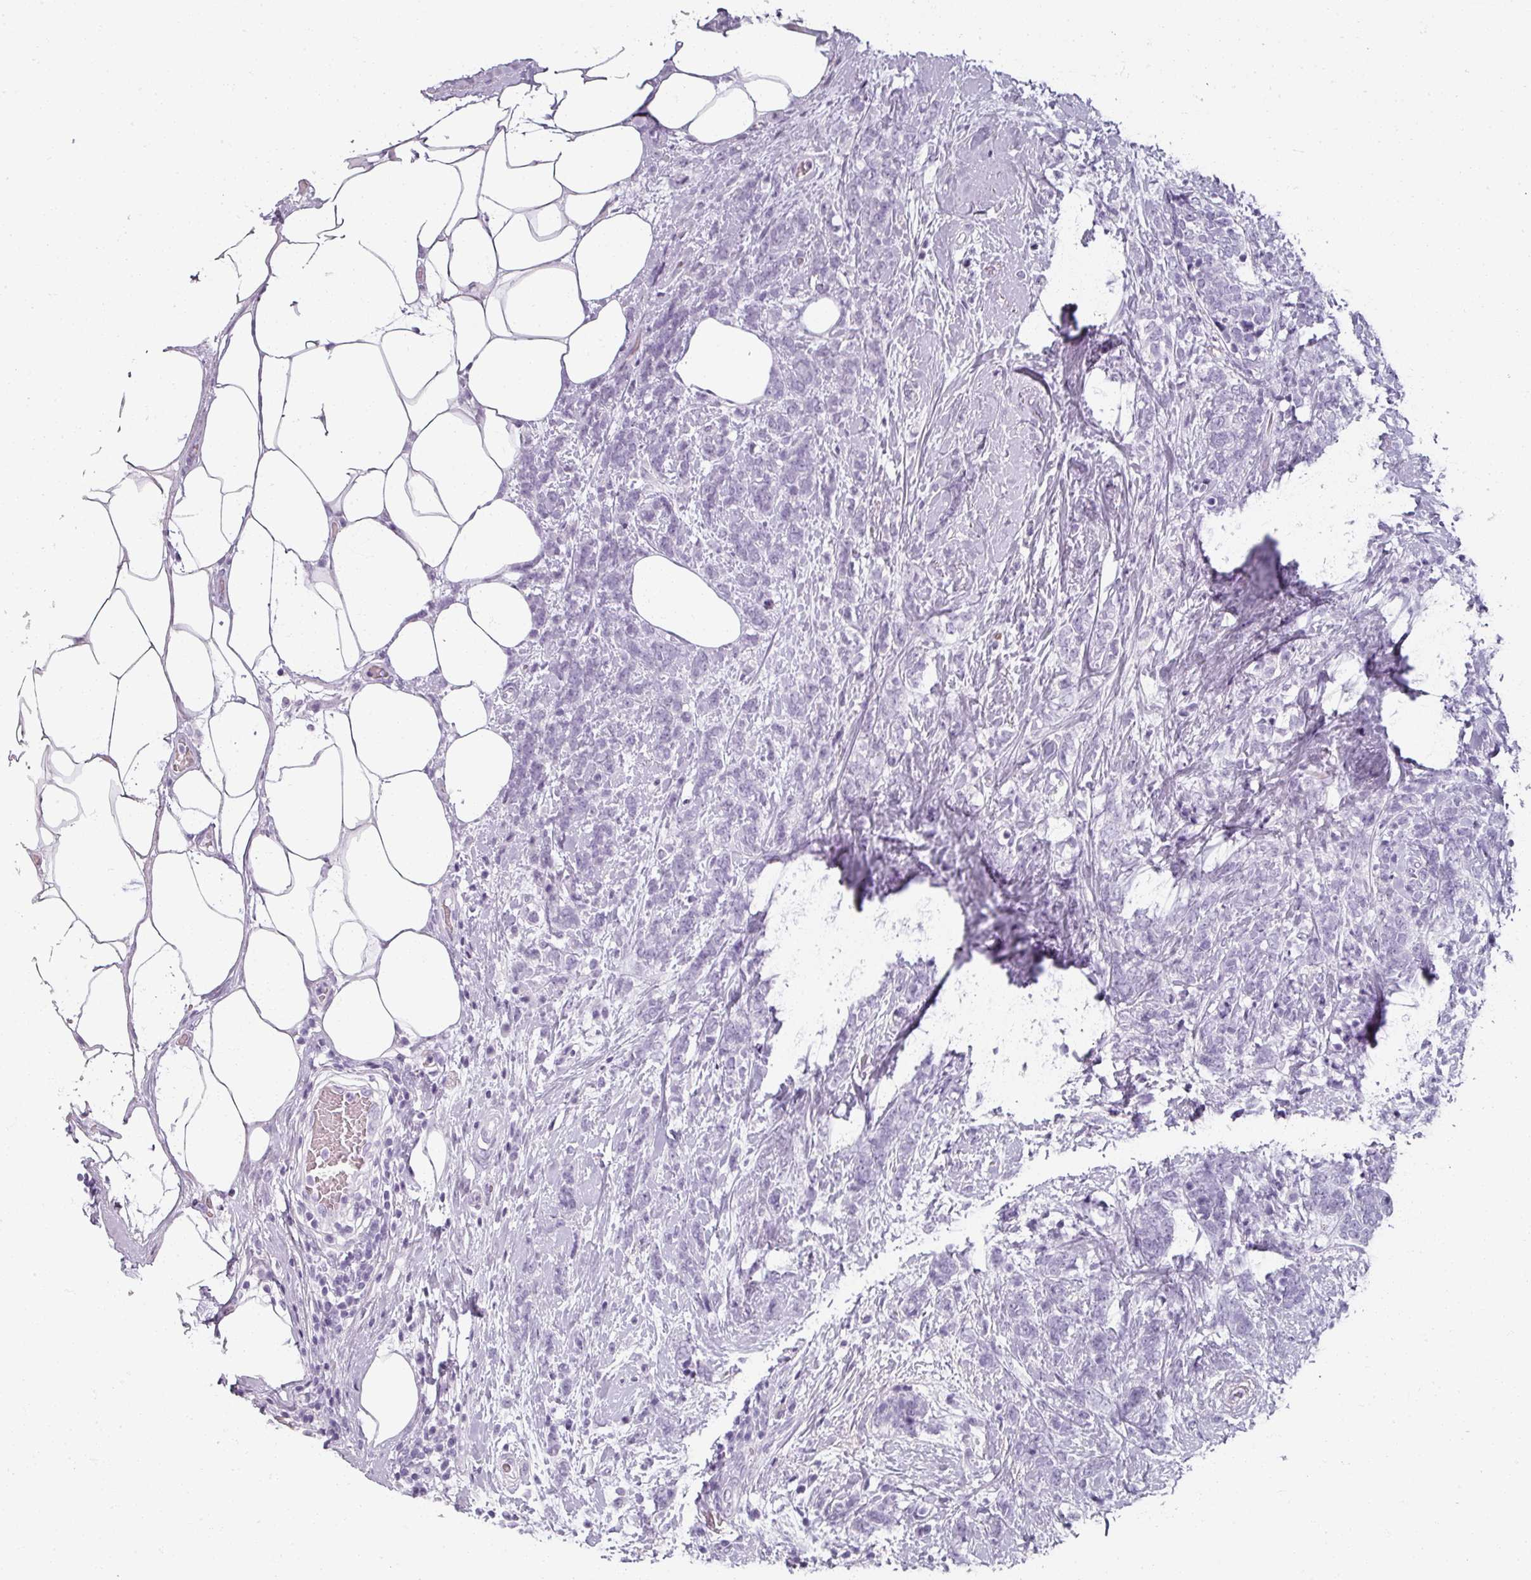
{"staining": {"intensity": "negative", "quantity": "none", "location": "none"}, "tissue": "breast cancer", "cell_type": "Tumor cells", "image_type": "cancer", "snomed": [{"axis": "morphology", "description": "Lobular carcinoma"}, {"axis": "topography", "description": "Breast"}], "caption": "Immunohistochemistry (IHC) image of breast lobular carcinoma stained for a protein (brown), which displays no positivity in tumor cells.", "gene": "REG3G", "patient": {"sex": "female", "age": 58}}